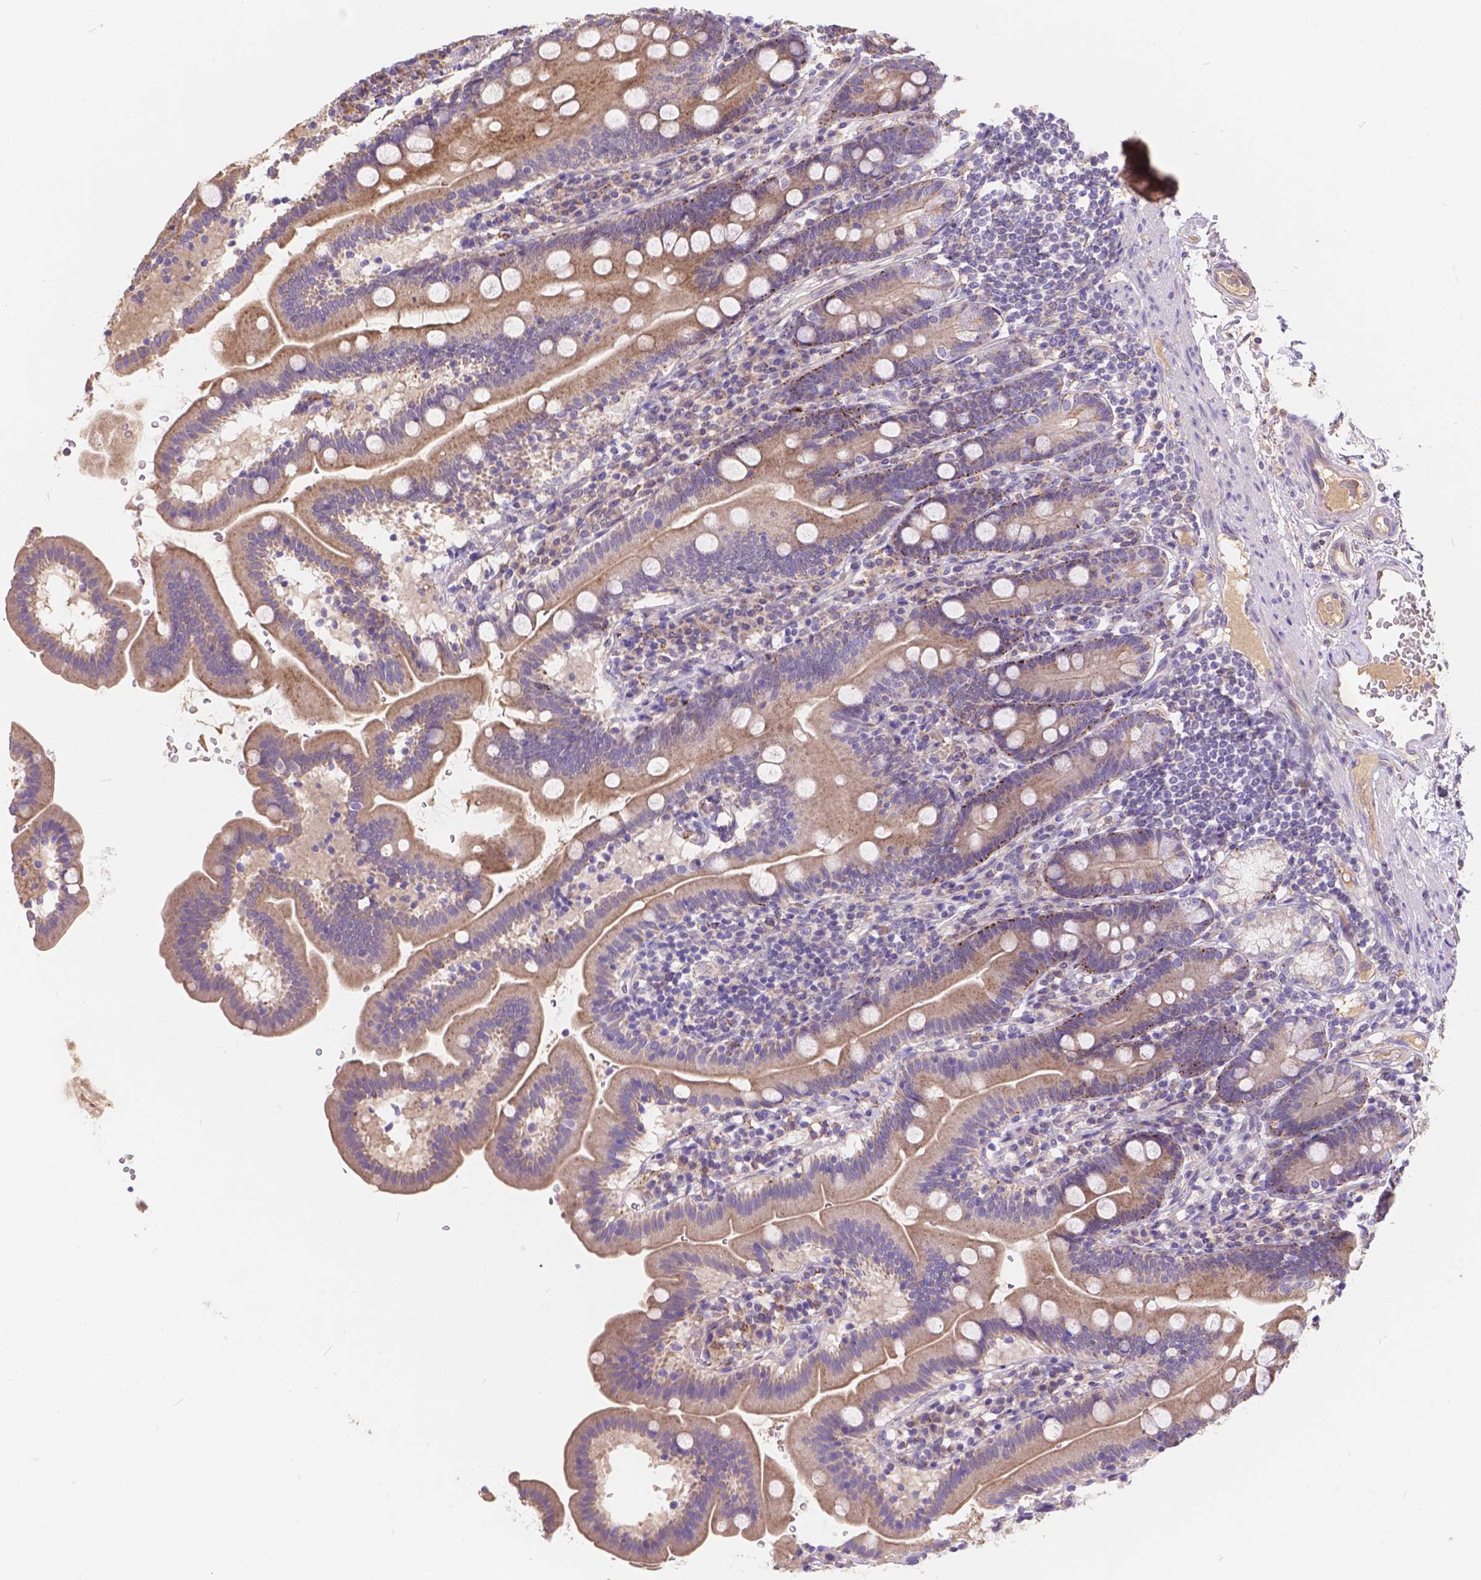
{"staining": {"intensity": "moderate", "quantity": ">75%", "location": "cytoplasmic/membranous"}, "tissue": "duodenum", "cell_type": "Glandular cells", "image_type": "normal", "snomed": [{"axis": "morphology", "description": "Normal tissue, NOS"}, {"axis": "topography", "description": "Duodenum"}], "caption": "Duodenum stained with immunohistochemistry shows moderate cytoplasmic/membranous positivity in approximately >75% of glandular cells. (Stains: DAB in brown, nuclei in blue, Microscopy: brightfield microscopy at high magnification).", "gene": "CDK10", "patient": {"sex": "female", "age": 67}}